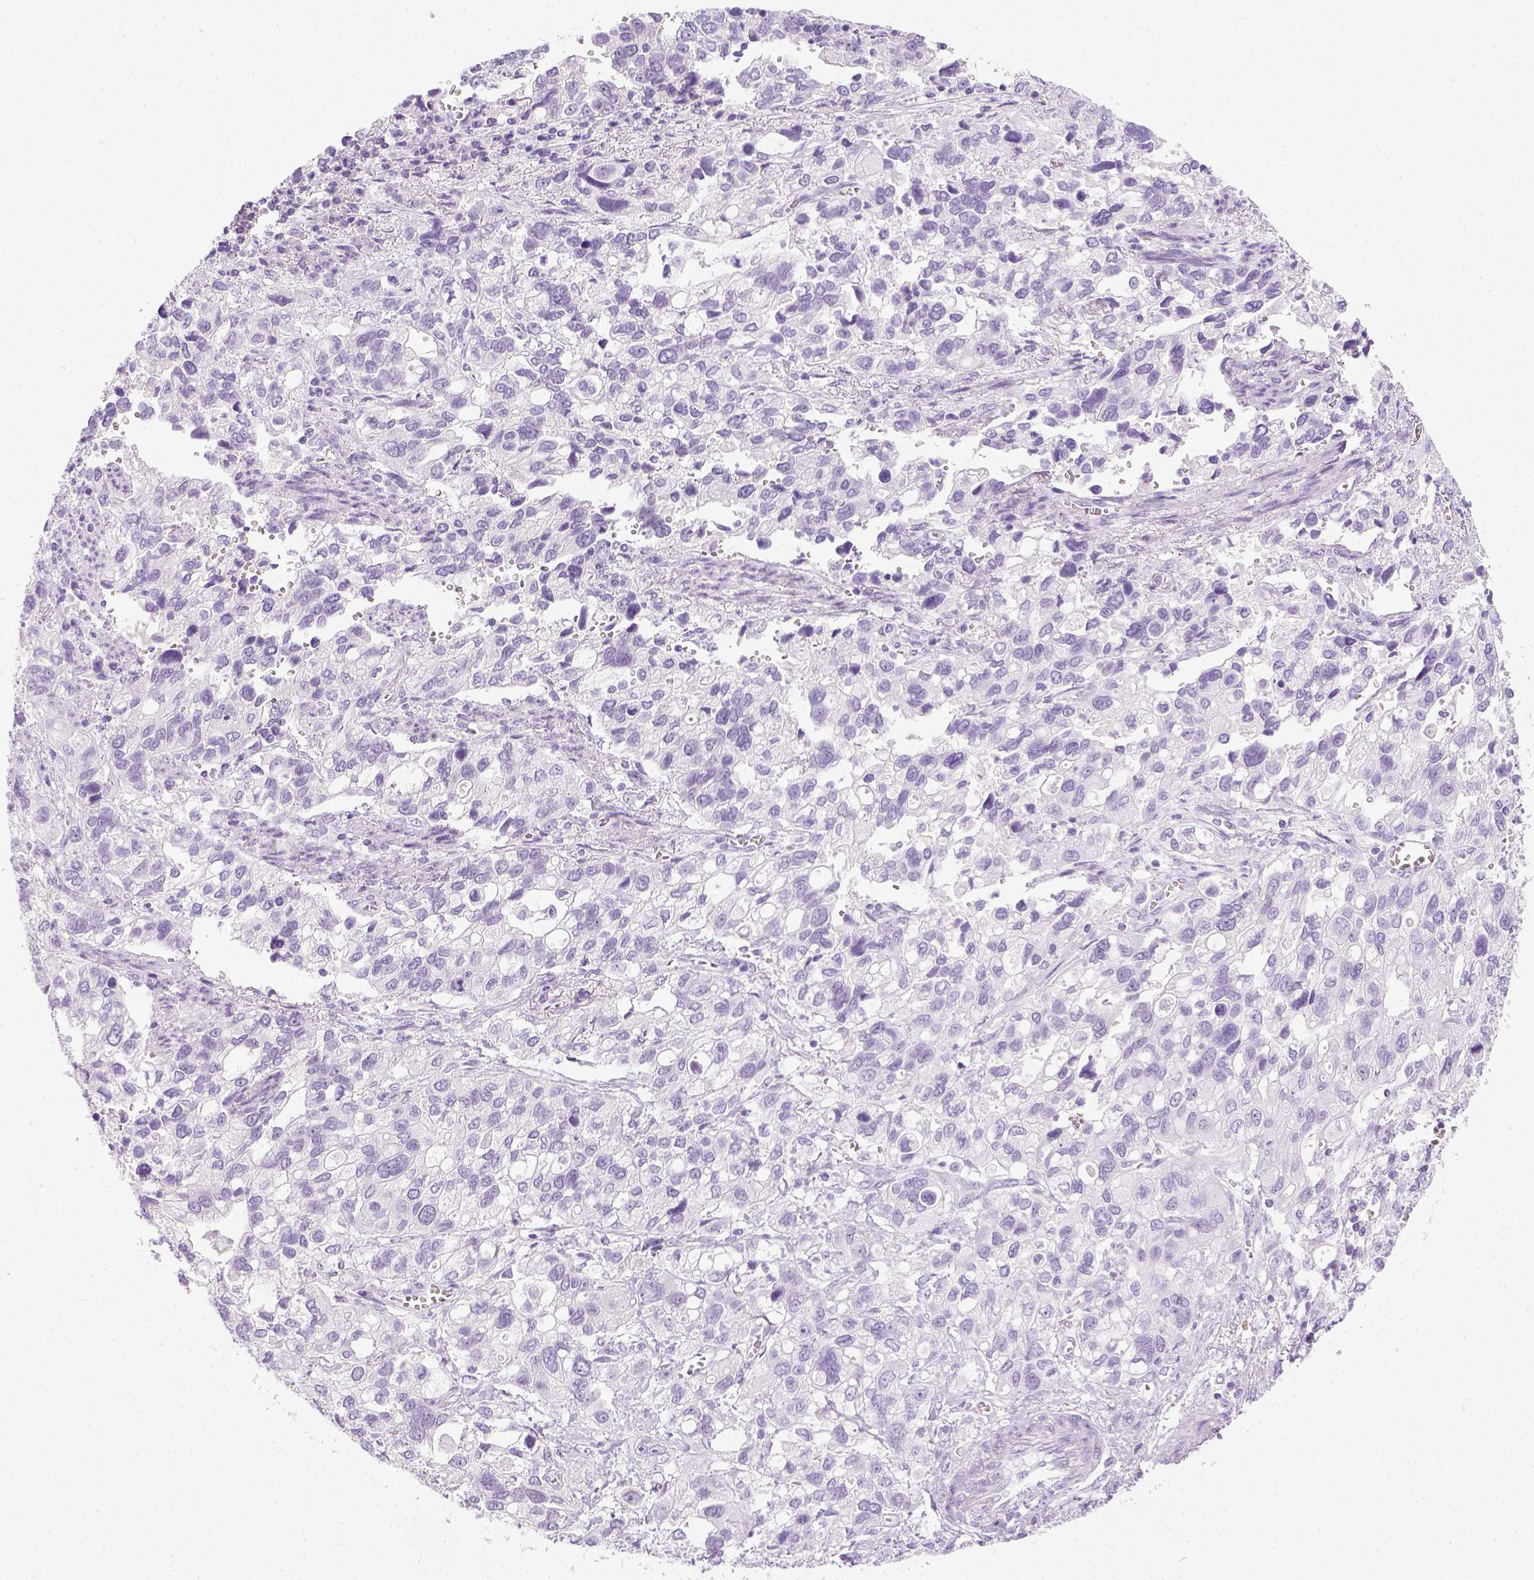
{"staining": {"intensity": "negative", "quantity": "none", "location": "none"}, "tissue": "stomach cancer", "cell_type": "Tumor cells", "image_type": "cancer", "snomed": [{"axis": "morphology", "description": "Adenocarcinoma, NOS"}, {"axis": "topography", "description": "Stomach, upper"}], "caption": "The photomicrograph demonstrates no significant expression in tumor cells of adenocarcinoma (stomach).", "gene": "LGSN", "patient": {"sex": "female", "age": 81}}